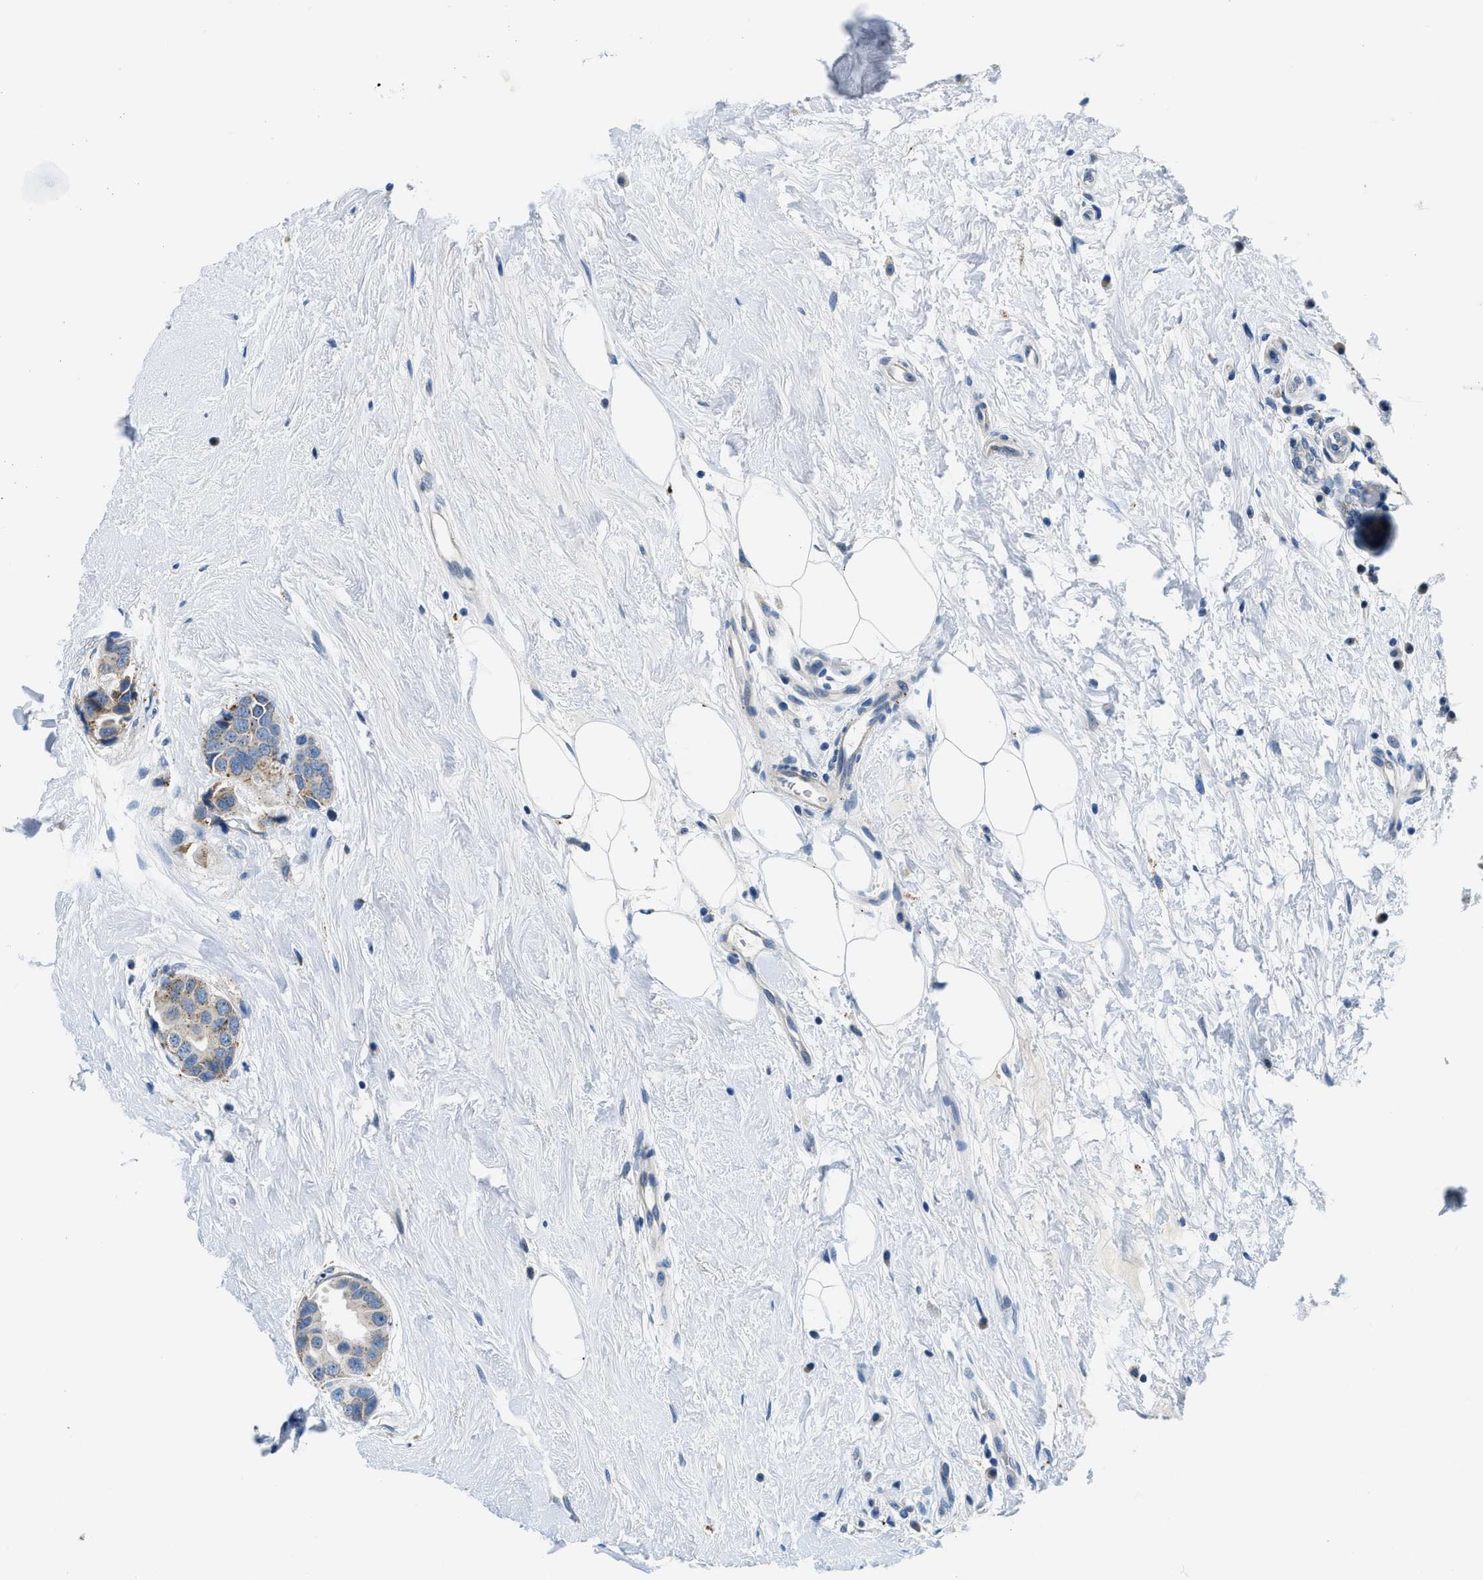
{"staining": {"intensity": "weak", "quantity": "25%-75%", "location": "cytoplasmic/membranous"}, "tissue": "breast cancer", "cell_type": "Tumor cells", "image_type": "cancer", "snomed": [{"axis": "morphology", "description": "Normal tissue, NOS"}, {"axis": "morphology", "description": "Duct carcinoma"}, {"axis": "topography", "description": "Breast"}], "caption": "Brown immunohistochemical staining in breast infiltrating ductal carcinoma shows weak cytoplasmic/membranous staining in approximately 25%-75% of tumor cells.", "gene": "ADGRE3", "patient": {"sex": "female", "age": 39}}